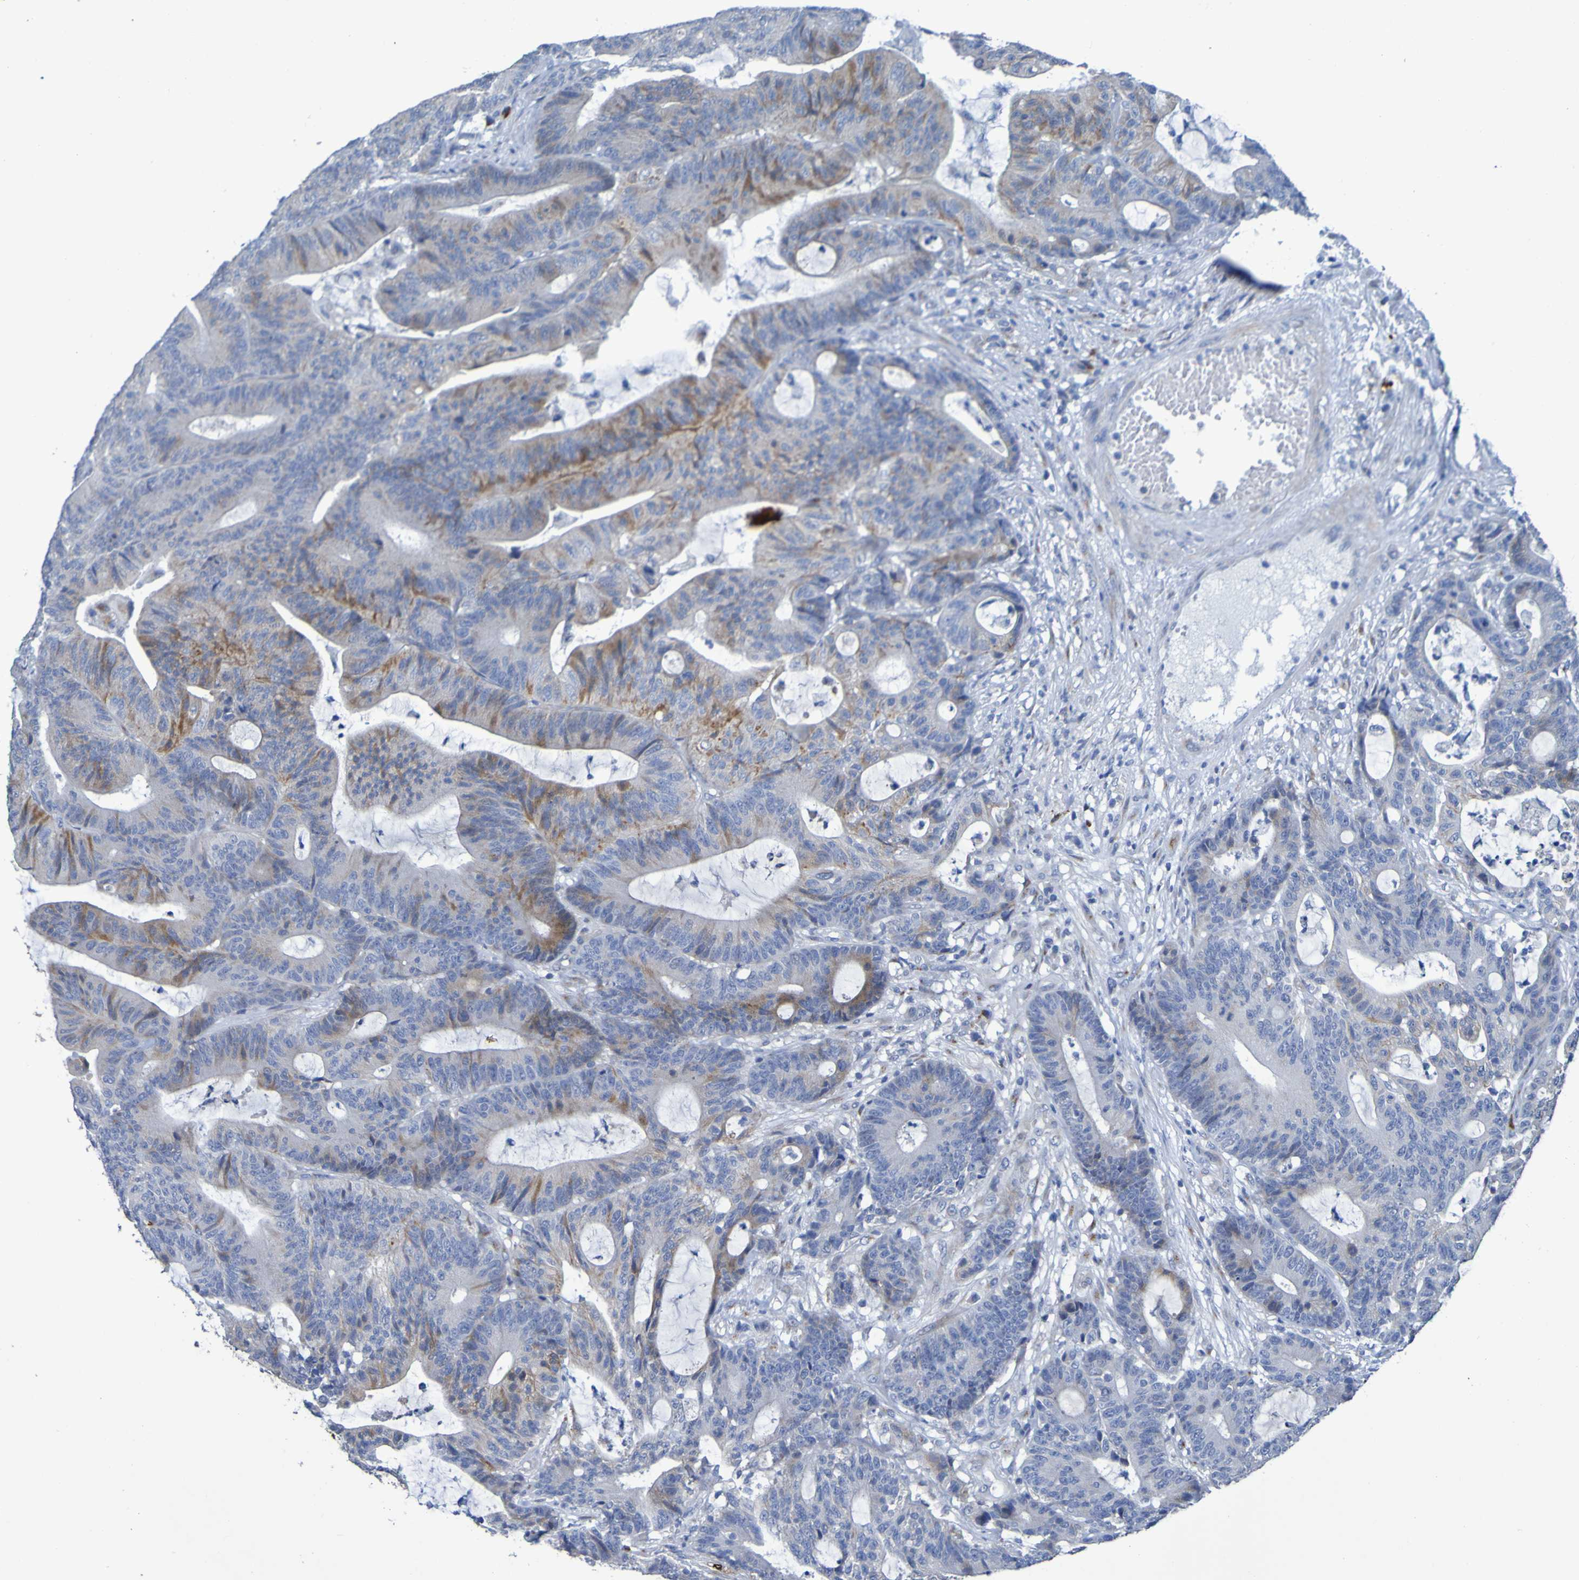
{"staining": {"intensity": "moderate", "quantity": "25%-75%", "location": "cytoplasmic/membranous"}, "tissue": "colorectal cancer", "cell_type": "Tumor cells", "image_type": "cancer", "snomed": [{"axis": "morphology", "description": "Adenocarcinoma, NOS"}, {"axis": "topography", "description": "Colon"}], "caption": "Protein expression analysis of colorectal adenocarcinoma exhibits moderate cytoplasmic/membranous positivity in about 25%-75% of tumor cells.", "gene": "C11orf24", "patient": {"sex": "female", "age": 84}}